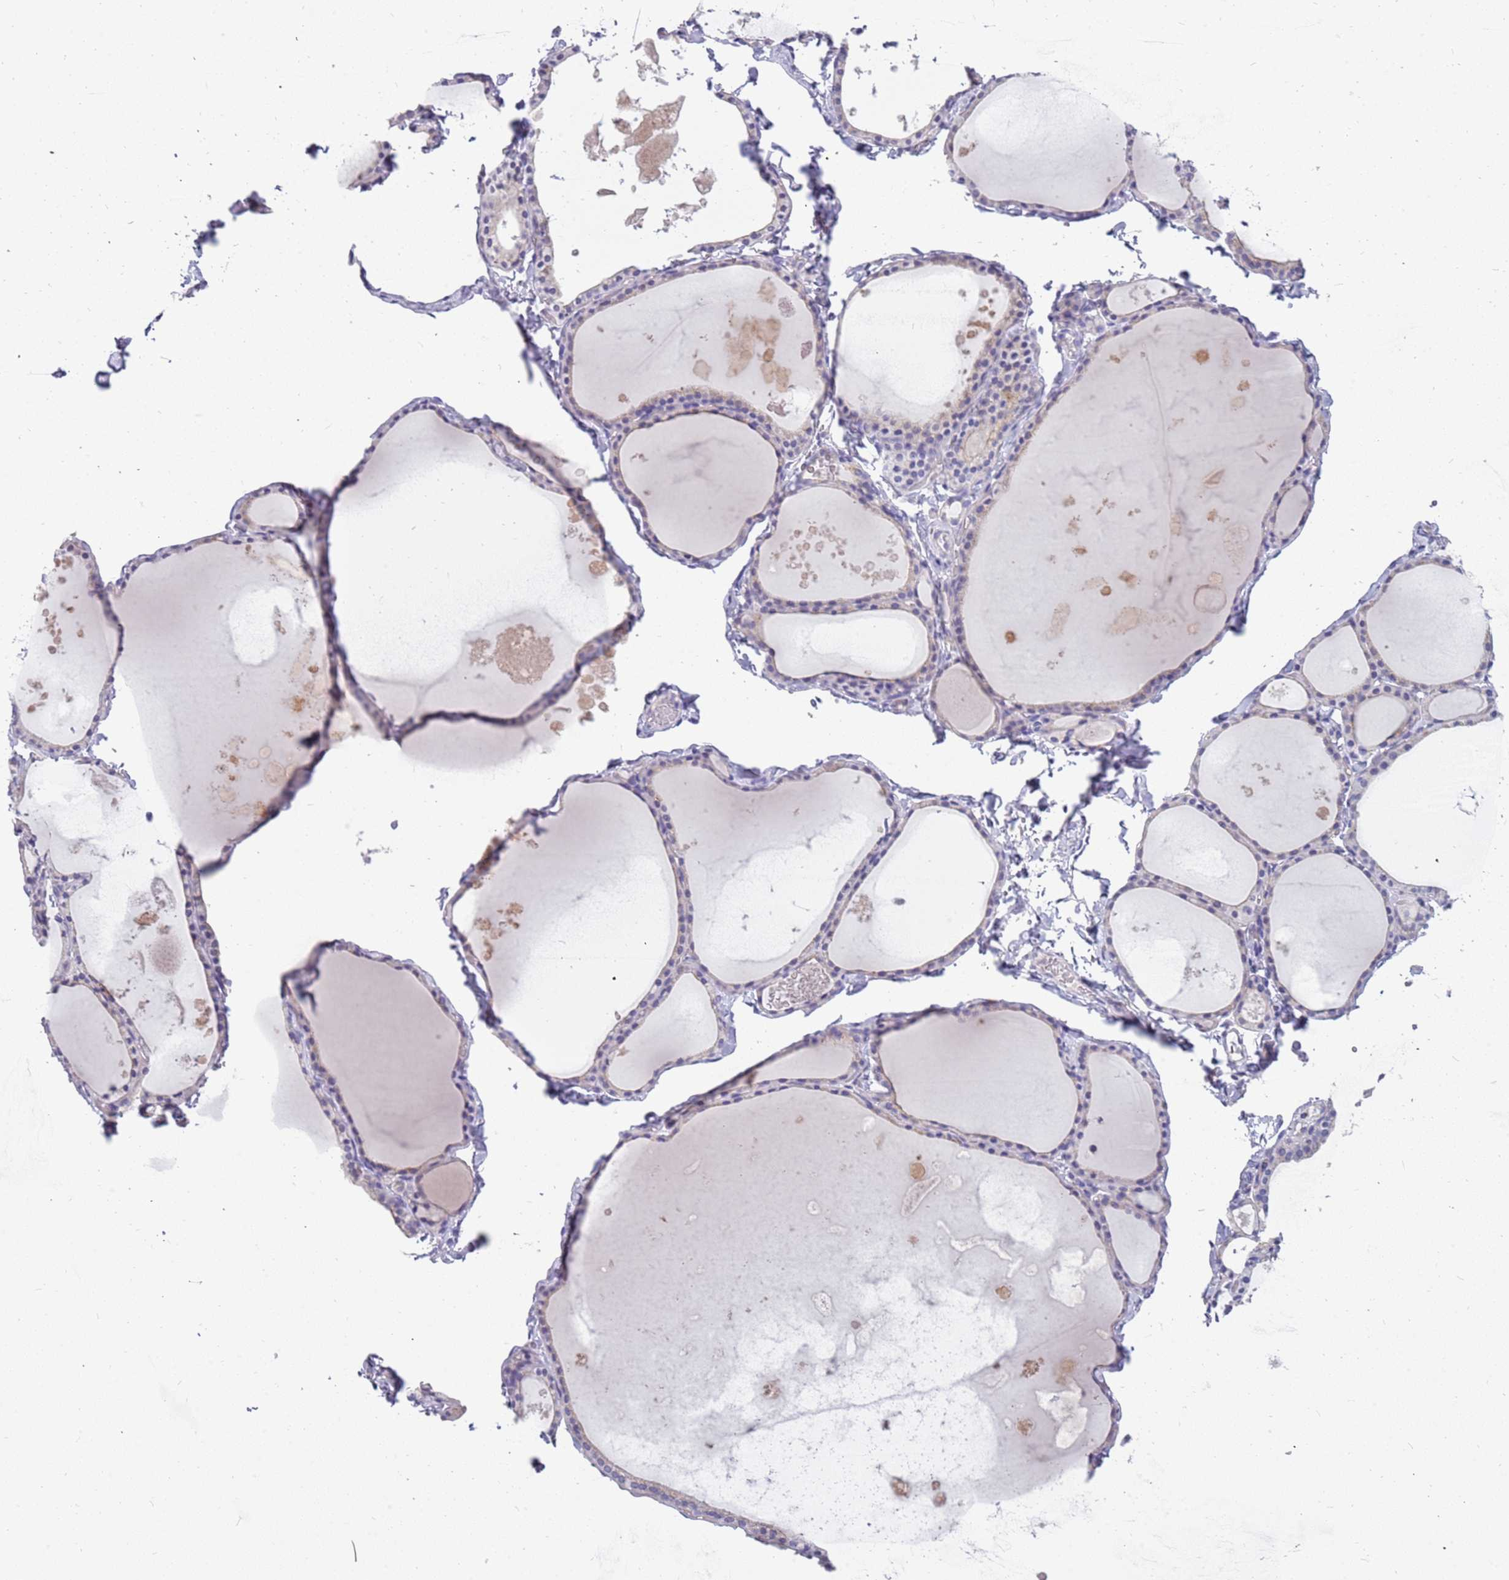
{"staining": {"intensity": "negative", "quantity": "none", "location": "none"}, "tissue": "thyroid gland", "cell_type": "Glandular cells", "image_type": "normal", "snomed": [{"axis": "morphology", "description": "Normal tissue, NOS"}, {"axis": "topography", "description": "Thyroid gland"}], "caption": "High power microscopy micrograph of an immunohistochemistry (IHC) photomicrograph of normal thyroid gland, revealing no significant positivity in glandular cells.", "gene": "RHCG", "patient": {"sex": "male", "age": 56}}